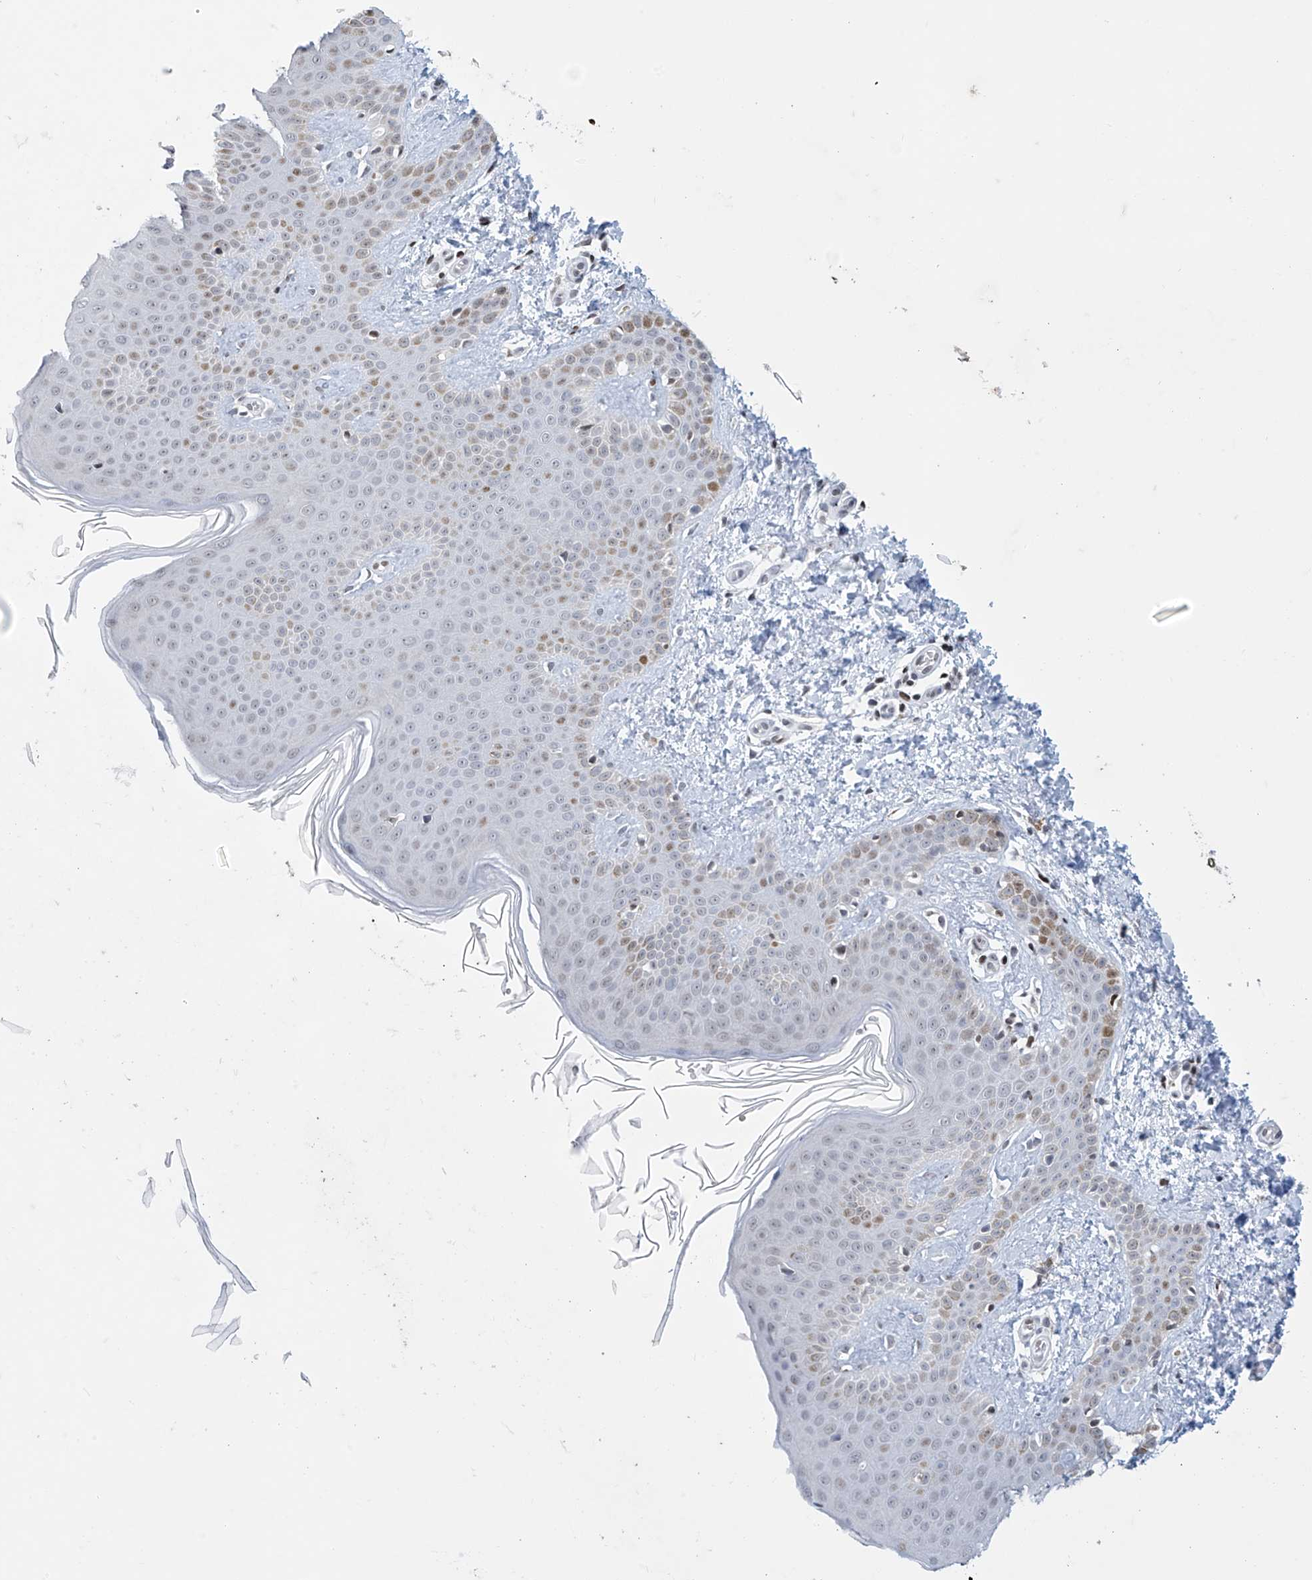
{"staining": {"intensity": "negative", "quantity": "none", "location": "none"}, "tissue": "skin", "cell_type": "Fibroblasts", "image_type": "normal", "snomed": [{"axis": "morphology", "description": "Normal tissue, NOS"}, {"axis": "topography", "description": "Skin"}], "caption": "Skin stained for a protein using immunohistochemistry (IHC) reveals no expression fibroblasts.", "gene": "RFX7", "patient": {"sex": "male", "age": 36}}